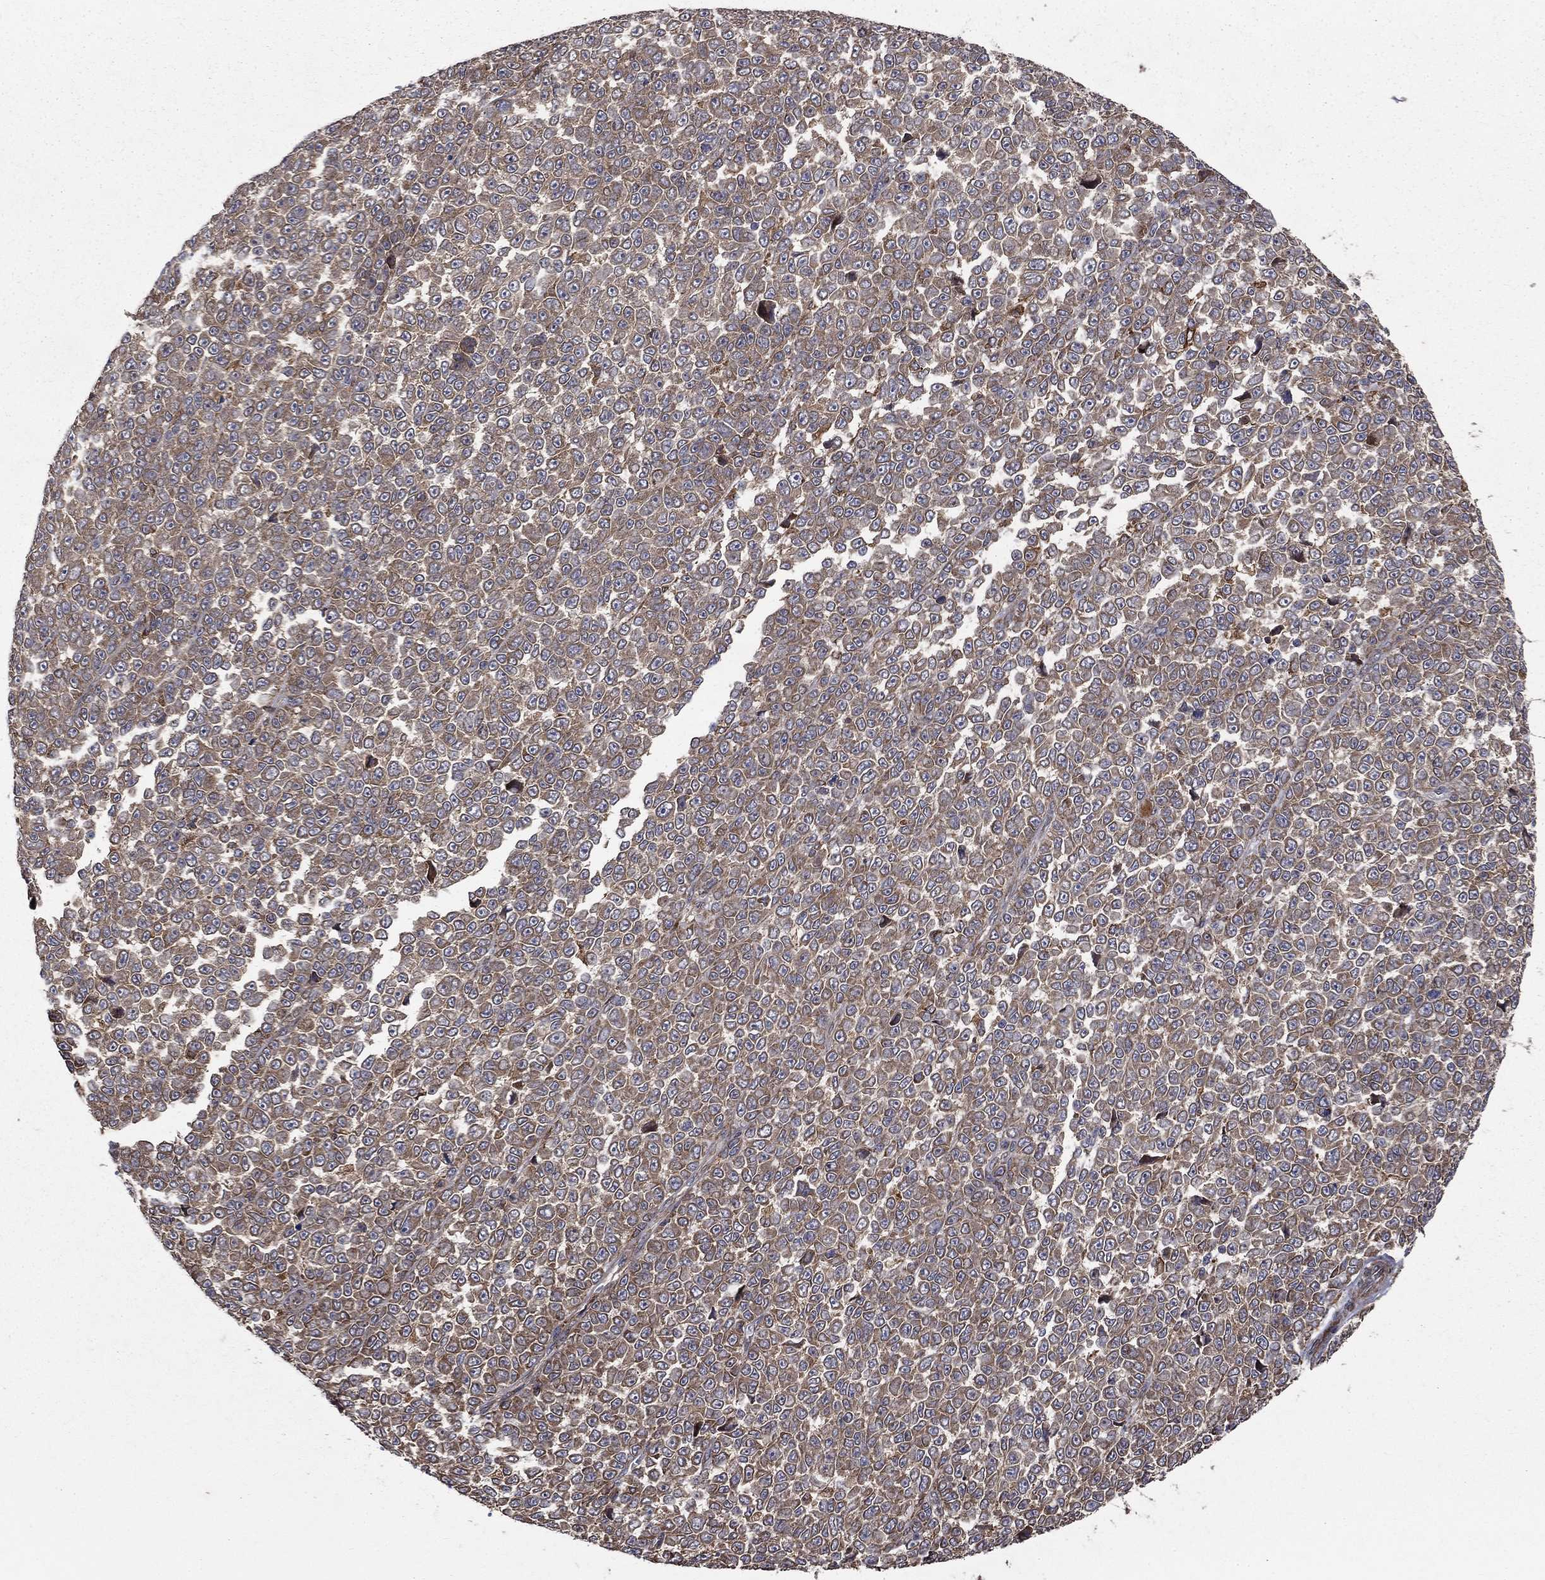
{"staining": {"intensity": "moderate", "quantity": "25%-75%", "location": "cytoplasmic/membranous"}, "tissue": "melanoma", "cell_type": "Tumor cells", "image_type": "cancer", "snomed": [{"axis": "morphology", "description": "Malignant melanoma, NOS"}, {"axis": "topography", "description": "Skin"}], "caption": "This is an image of immunohistochemistry (IHC) staining of melanoma, which shows moderate staining in the cytoplasmic/membranous of tumor cells.", "gene": "BABAM2", "patient": {"sex": "female", "age": 95}}